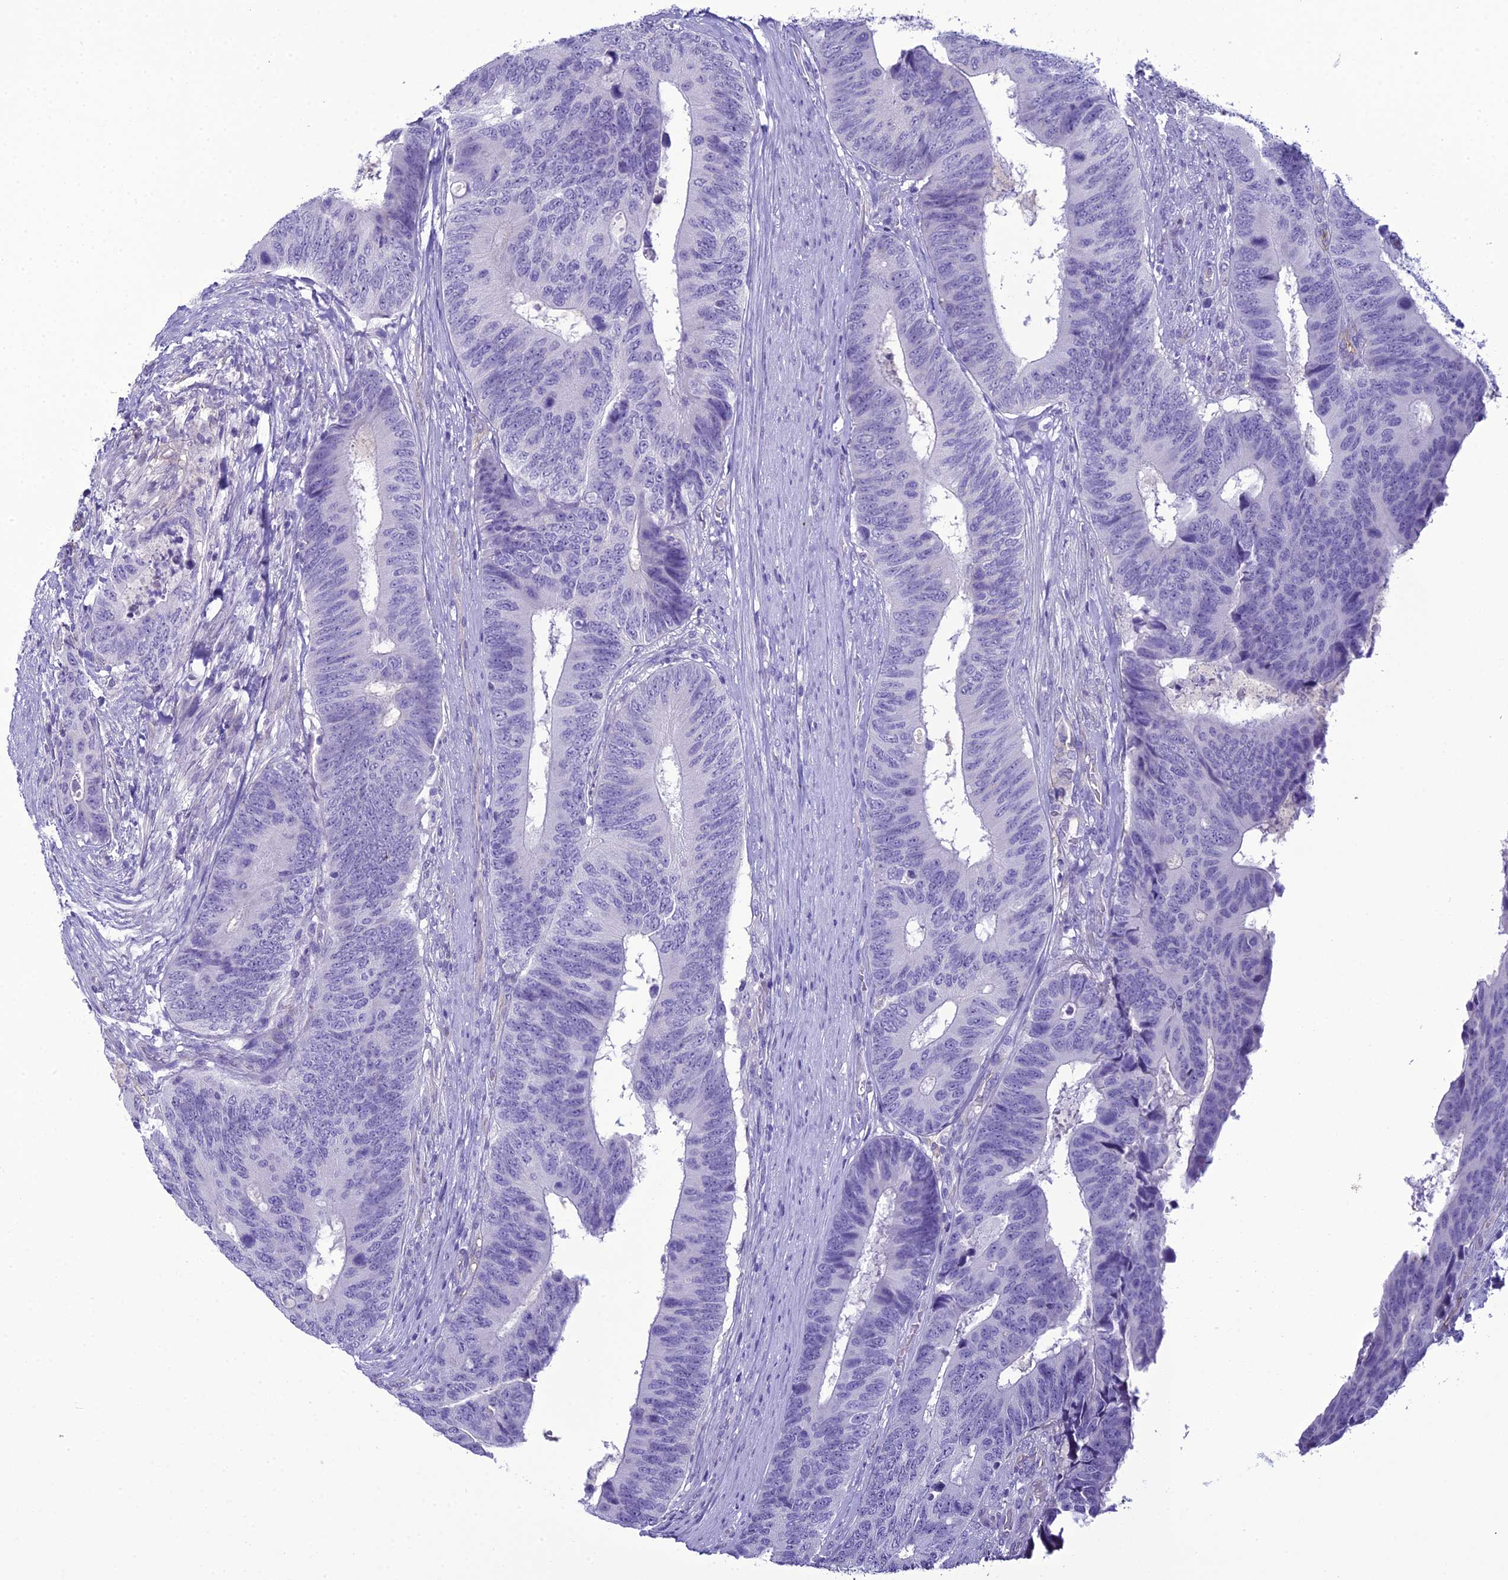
{"staining": {"intensity": "negative", "quantity": "none", "location": "none"}, "tissue": "colorectal cancer", "cell_type": "Tumor cells", "image_type": "cancer", "snomed": [{"axis": "morphology", "description": "Adenocarcinoma, NOS"}, {"axis": "topography", "description": "Colon"}], "caption": "Immunohistochemistry (IHC) image of human colorectal adenocarcinoma stained for a protein (brown), which demonstrates no staining in tumor cells.", "gene": "ACE", "patient": {"sex": "male", "age": 87}}